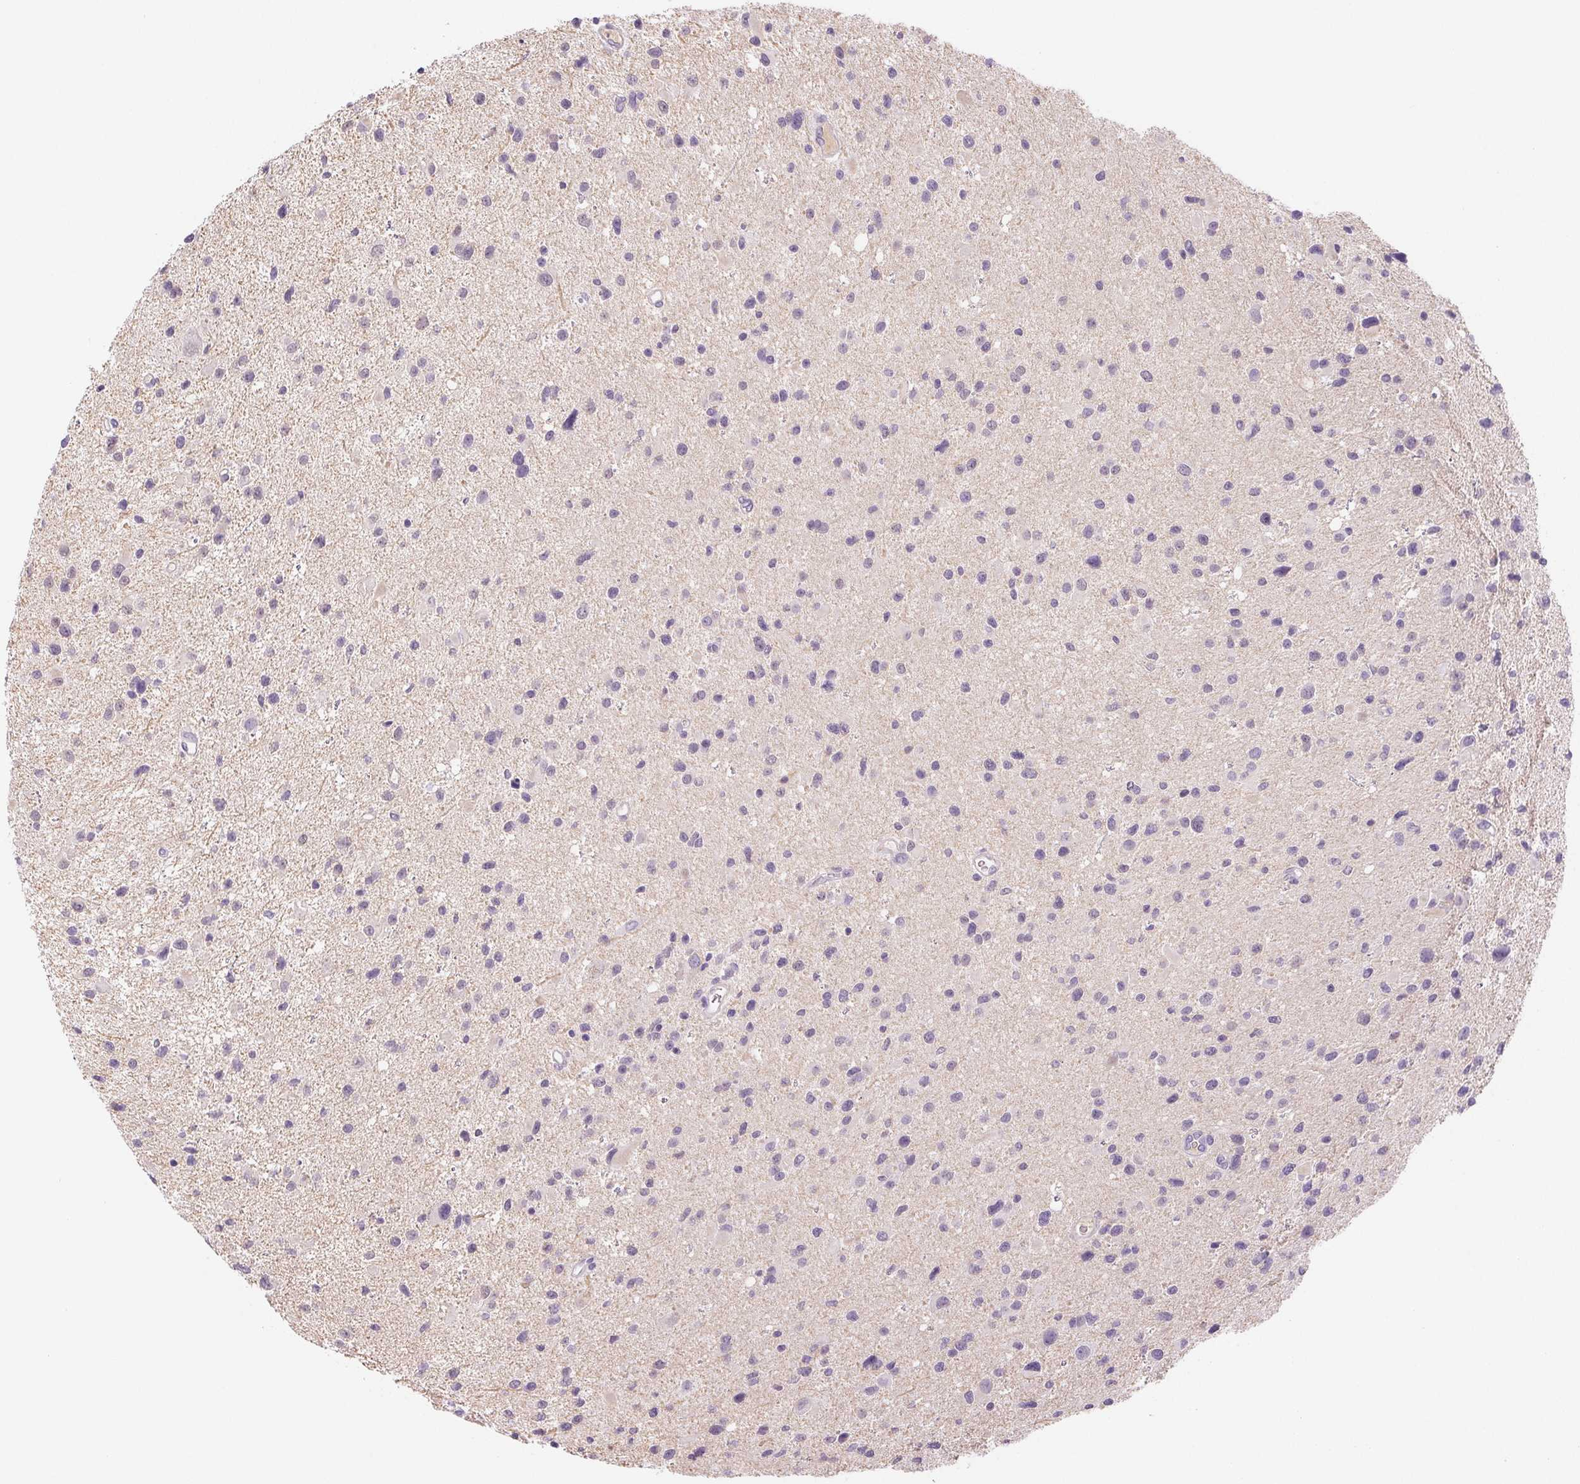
{"staining": {"intensity": "negative", "quantity": "none", "location": "none"}, "tissue": "glioma", "cell_type": "Tumor cells", "image_type": "cancer", "snomed": [{"axis": "morphology", "description": "Glioma, malignant, Low grade"}, {"axis": "topography", "description": "Brain"}], "caption": "High magnification brightfield microscopy of glioma stained with DAB (3,3'-diaminobenzidine) (brown) and counterstained with hematoxylin (blue): tumor cells show no significant staining. Nuclei are stained in blue.", "gene": "IFIT1B", "patient": {"sex": "female", "age": 32}}